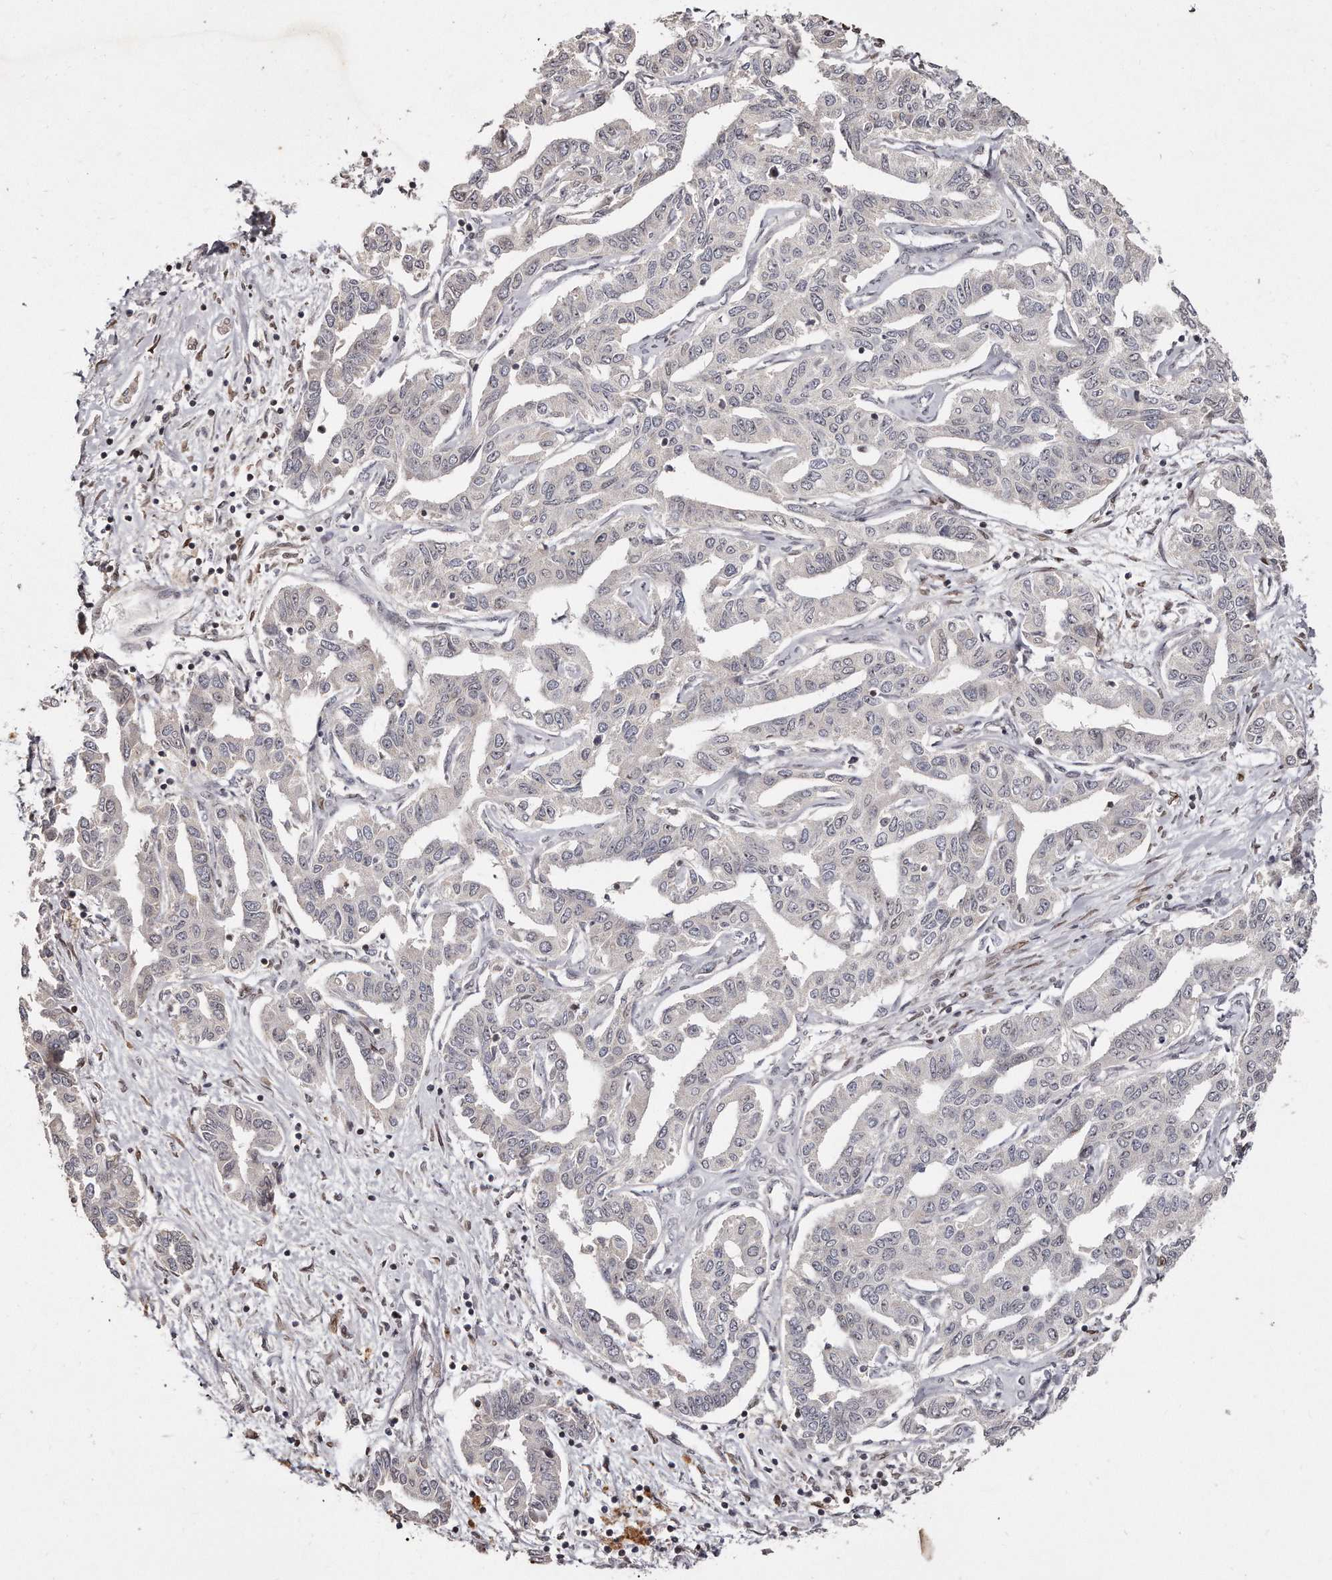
{"staining": {"intensity": "negative", "quantity": "none", "location": "none"}, "tissue": "liver cancer", "cell_type": "Tumor cells", "image_type": "cancer", "snomed": [{"axis": "morphology", "description": "Cholangiocarcinoma"}, {"axis": "topography", "description": "Liver"}], "caption": "Immunohistochemical staining of human liver cholangiocarcinoma exhibits no significant positivity in tumor cells.", "gene": "HASPIN", "patient": {"sex": "male", "age": 59}}